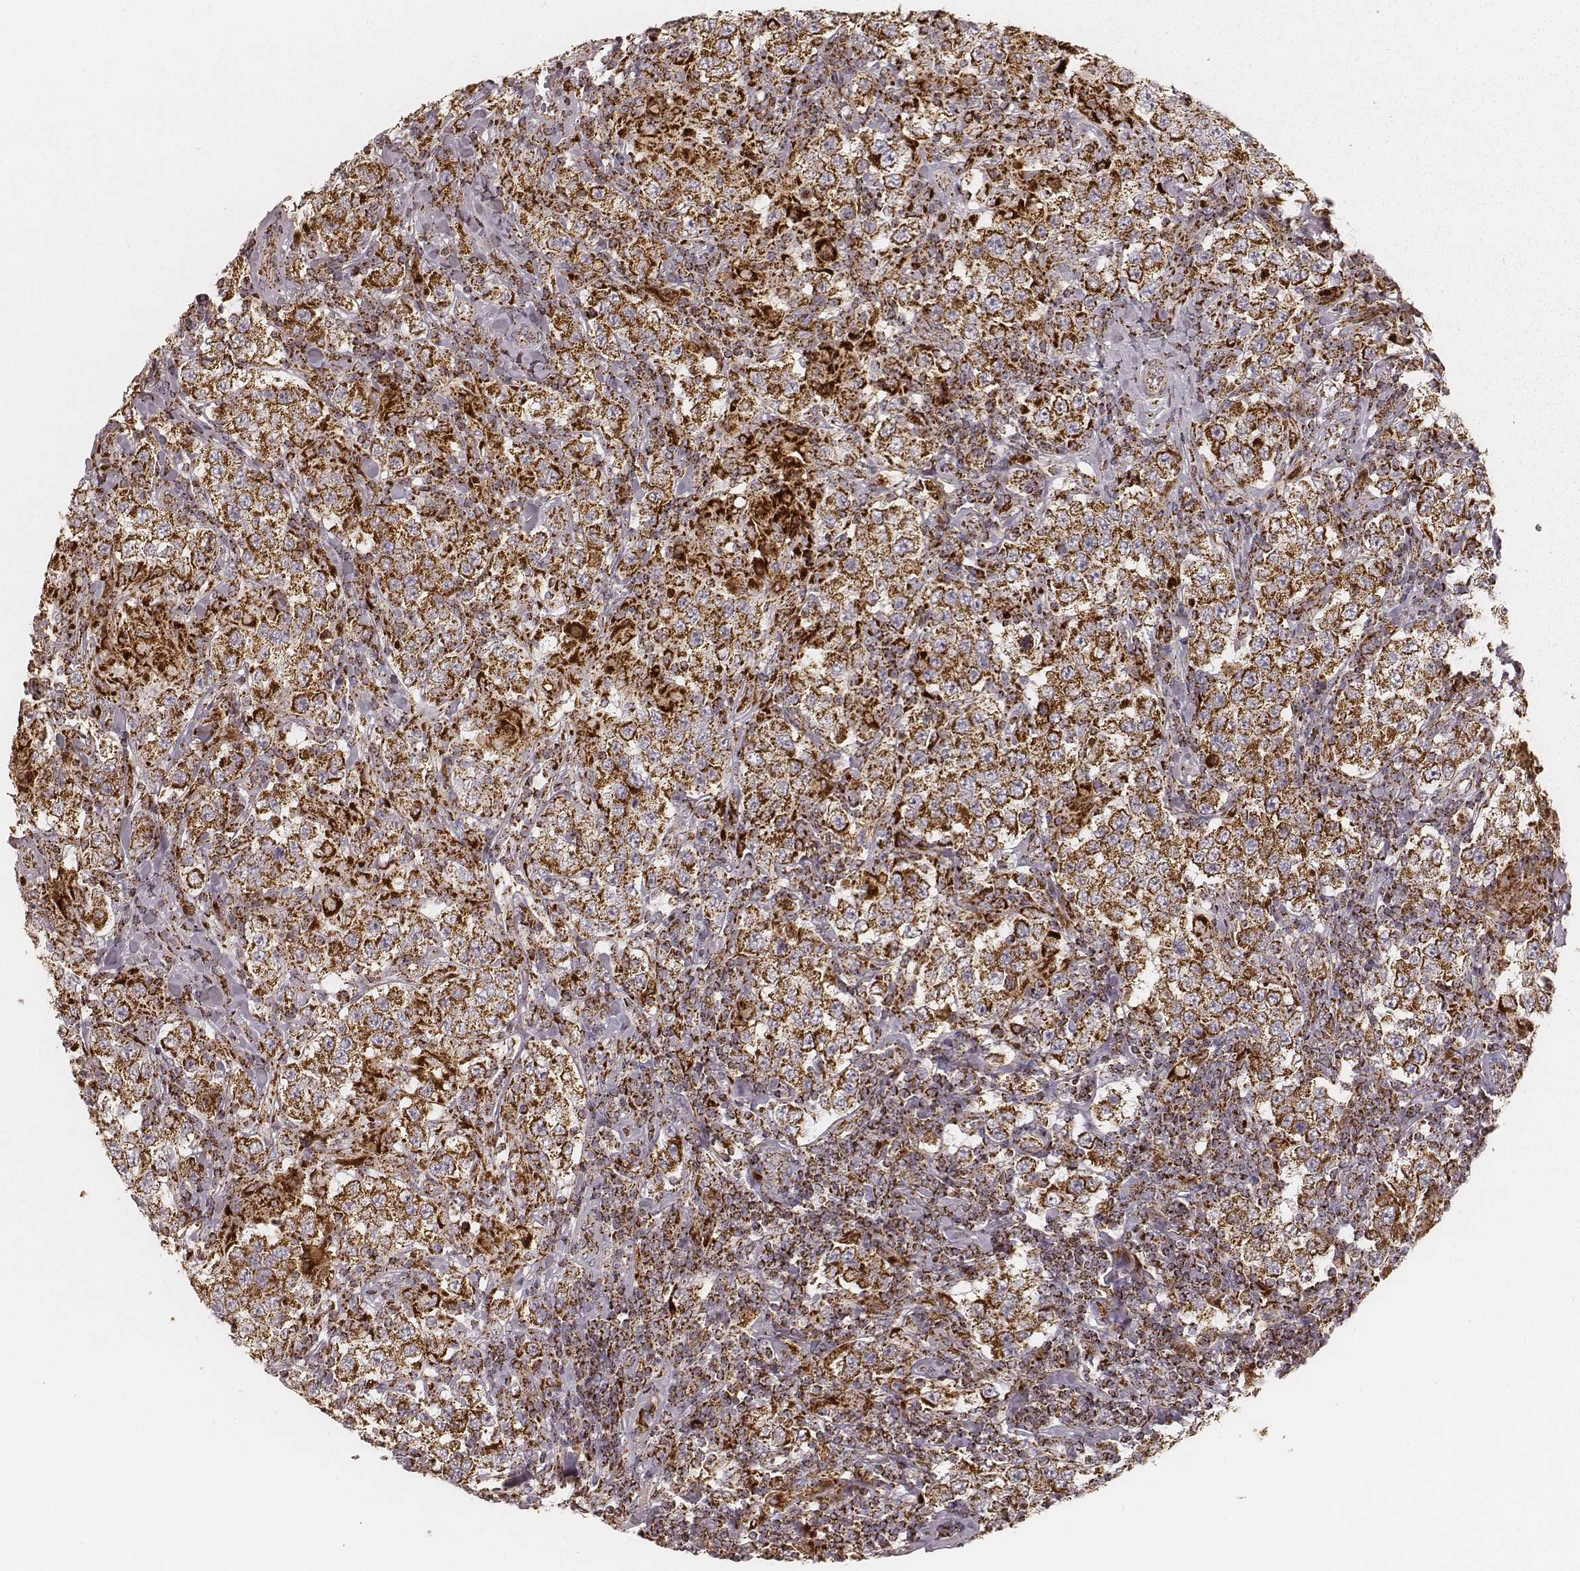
{"staining": {"intensity": "strong", "quantity": ">75%", "location": "cytoplasmic/membranous"}, "tissue": "testis cancer", "cell_type": "Tumor cells", "image_type": "cancer", "snomed": [{"axis": "morphology", "description": "Seminoma, NOS"}, {"axis": "morphology", "description": "Carcinoma, Embryonal, NOS"}, {"axis": "topography", "description": "Testis"}], "caption": "IHC of human seminoma (testis) reveals high levels of strong cytoplasmic/membranous positivity in about >75% of tumor cells.", "gene": "CS", "patient": {"sex": "male", "age": 41}}